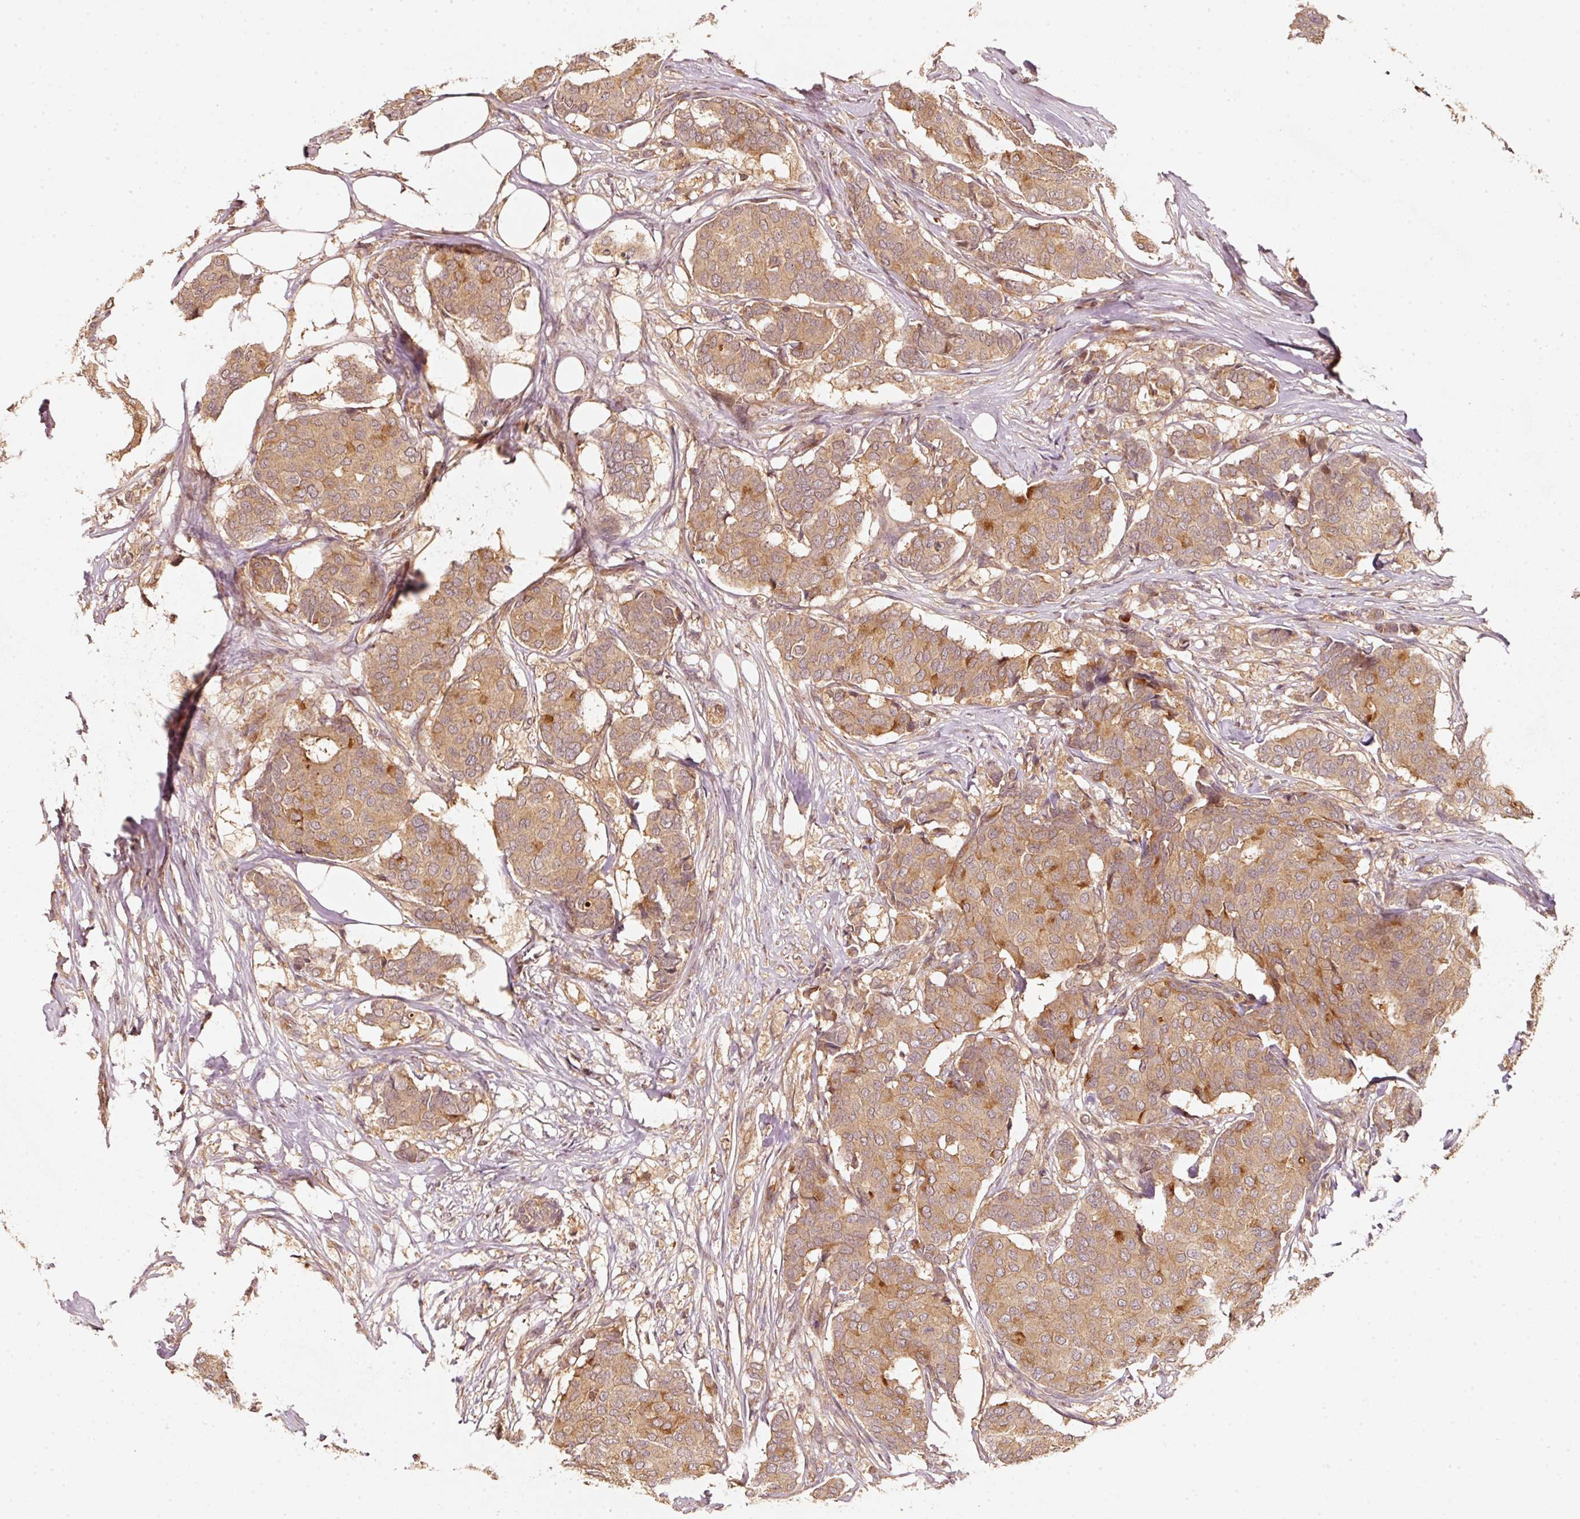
{"staining": {"intensity": "moderate", "quantity": ">75%", "location": "cytoplasmic/membranous"}, "tissue": "breast cancer", "cell_type": "Tumor cells", "image_type": "cancer", "snomed": [{"axis": "morphology", "description": "Duct carcinoma"}, {"axis": "topography", "description": "Breast"}], "caption": "Tumor cells exhibit moderate cytoplasmic/membranous positivity in approximately >75% of cells in breast cancer (infiltrating ductal carcinoma).", "gene": "RRAS2", "patient": {"sex": "female", "age": 75}}